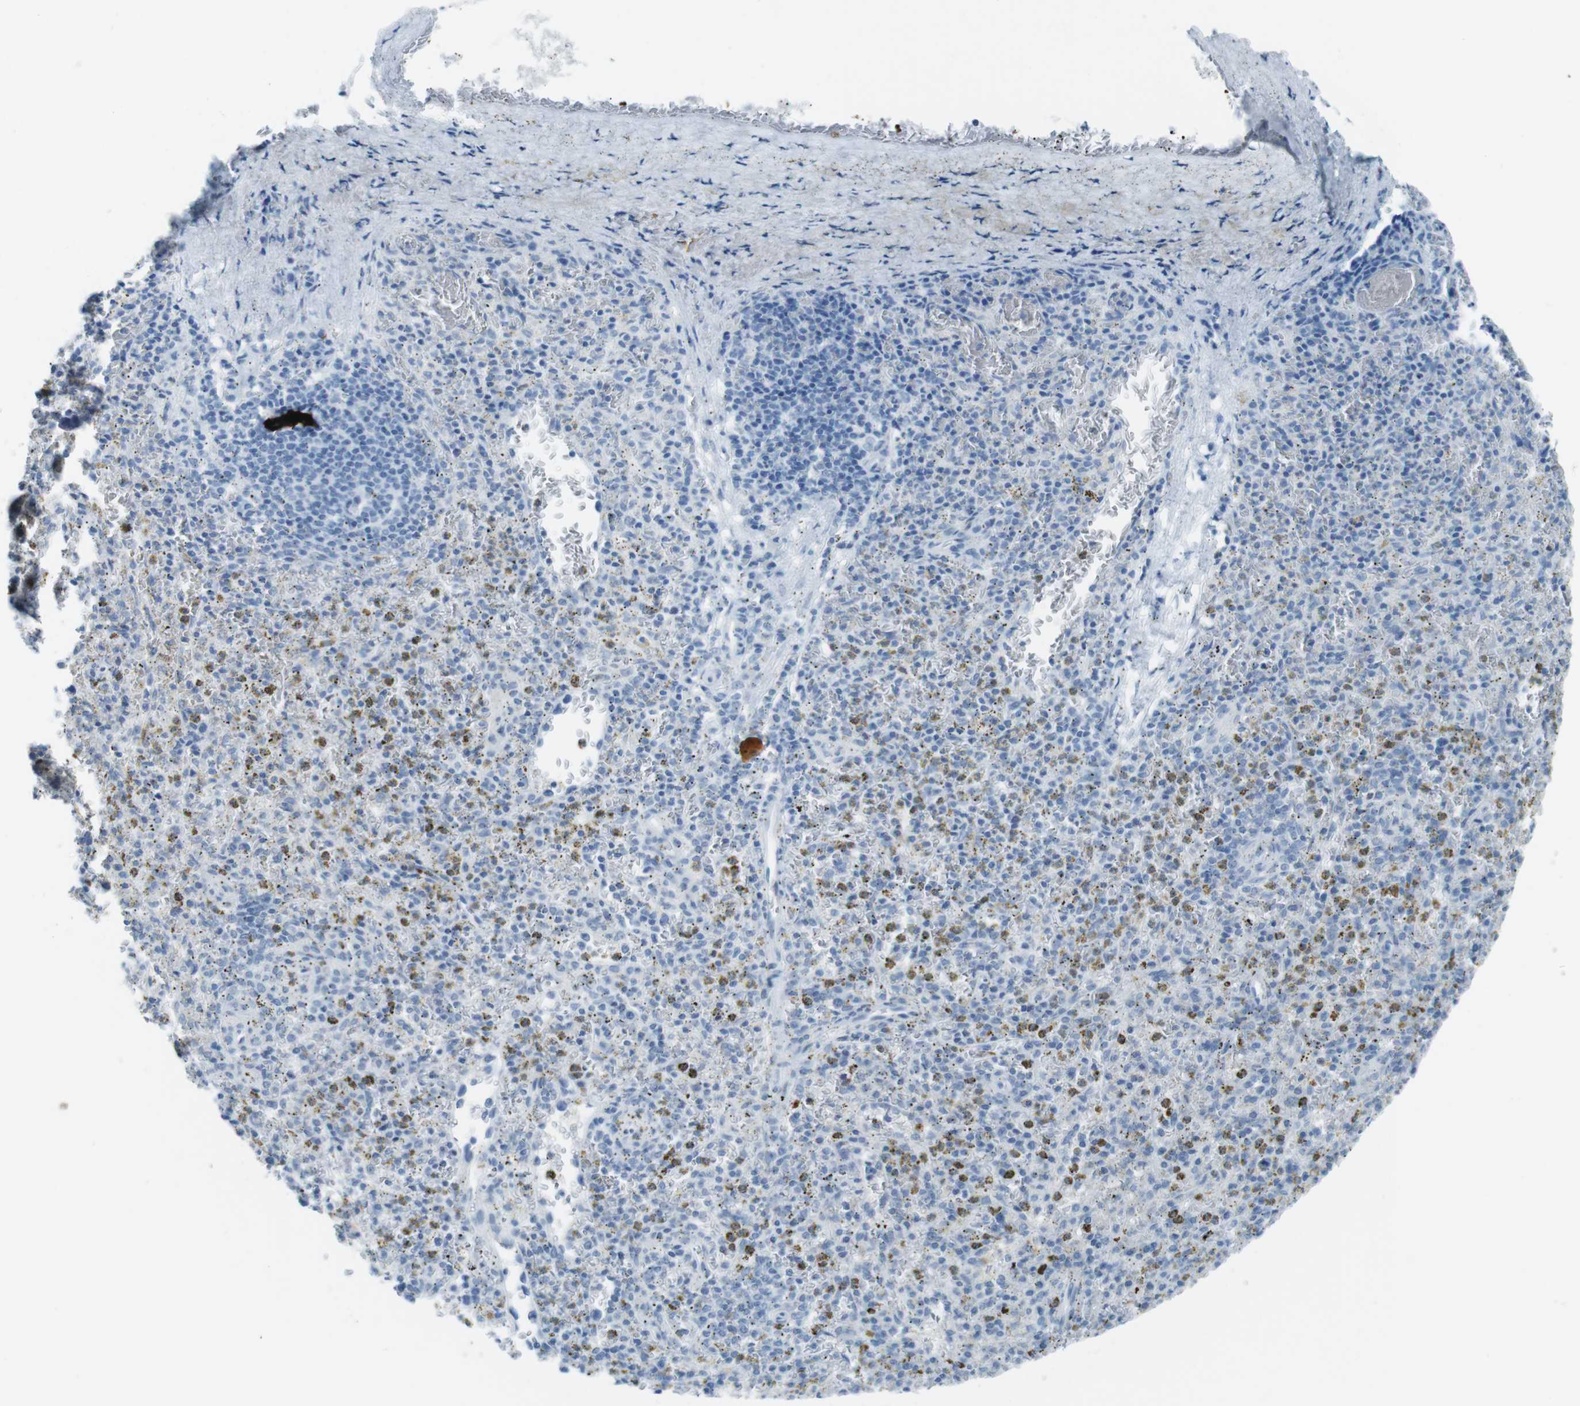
{"staining": {"intensity": "moderate", "quantity": "<25%", "location": "cytoplasmic/membranous"}, "tissue": "spleen", "cell_type": "Cells in red pulp", "image_type": "normal", "snomed": [{"axis": "morphology", "description": "Normal tissue, NOS"}, {"axis": "topography", "description": "Spleen"}], "caption": "High-power microscopy captured an immunohistochemistry histopathology image of benign spleen, revealing moderate cytoplasmic/membranous staining in about <25% of cells in red pulp.", "gene": "TMEM207", "patient": {"sex": "male", "age": 72}}